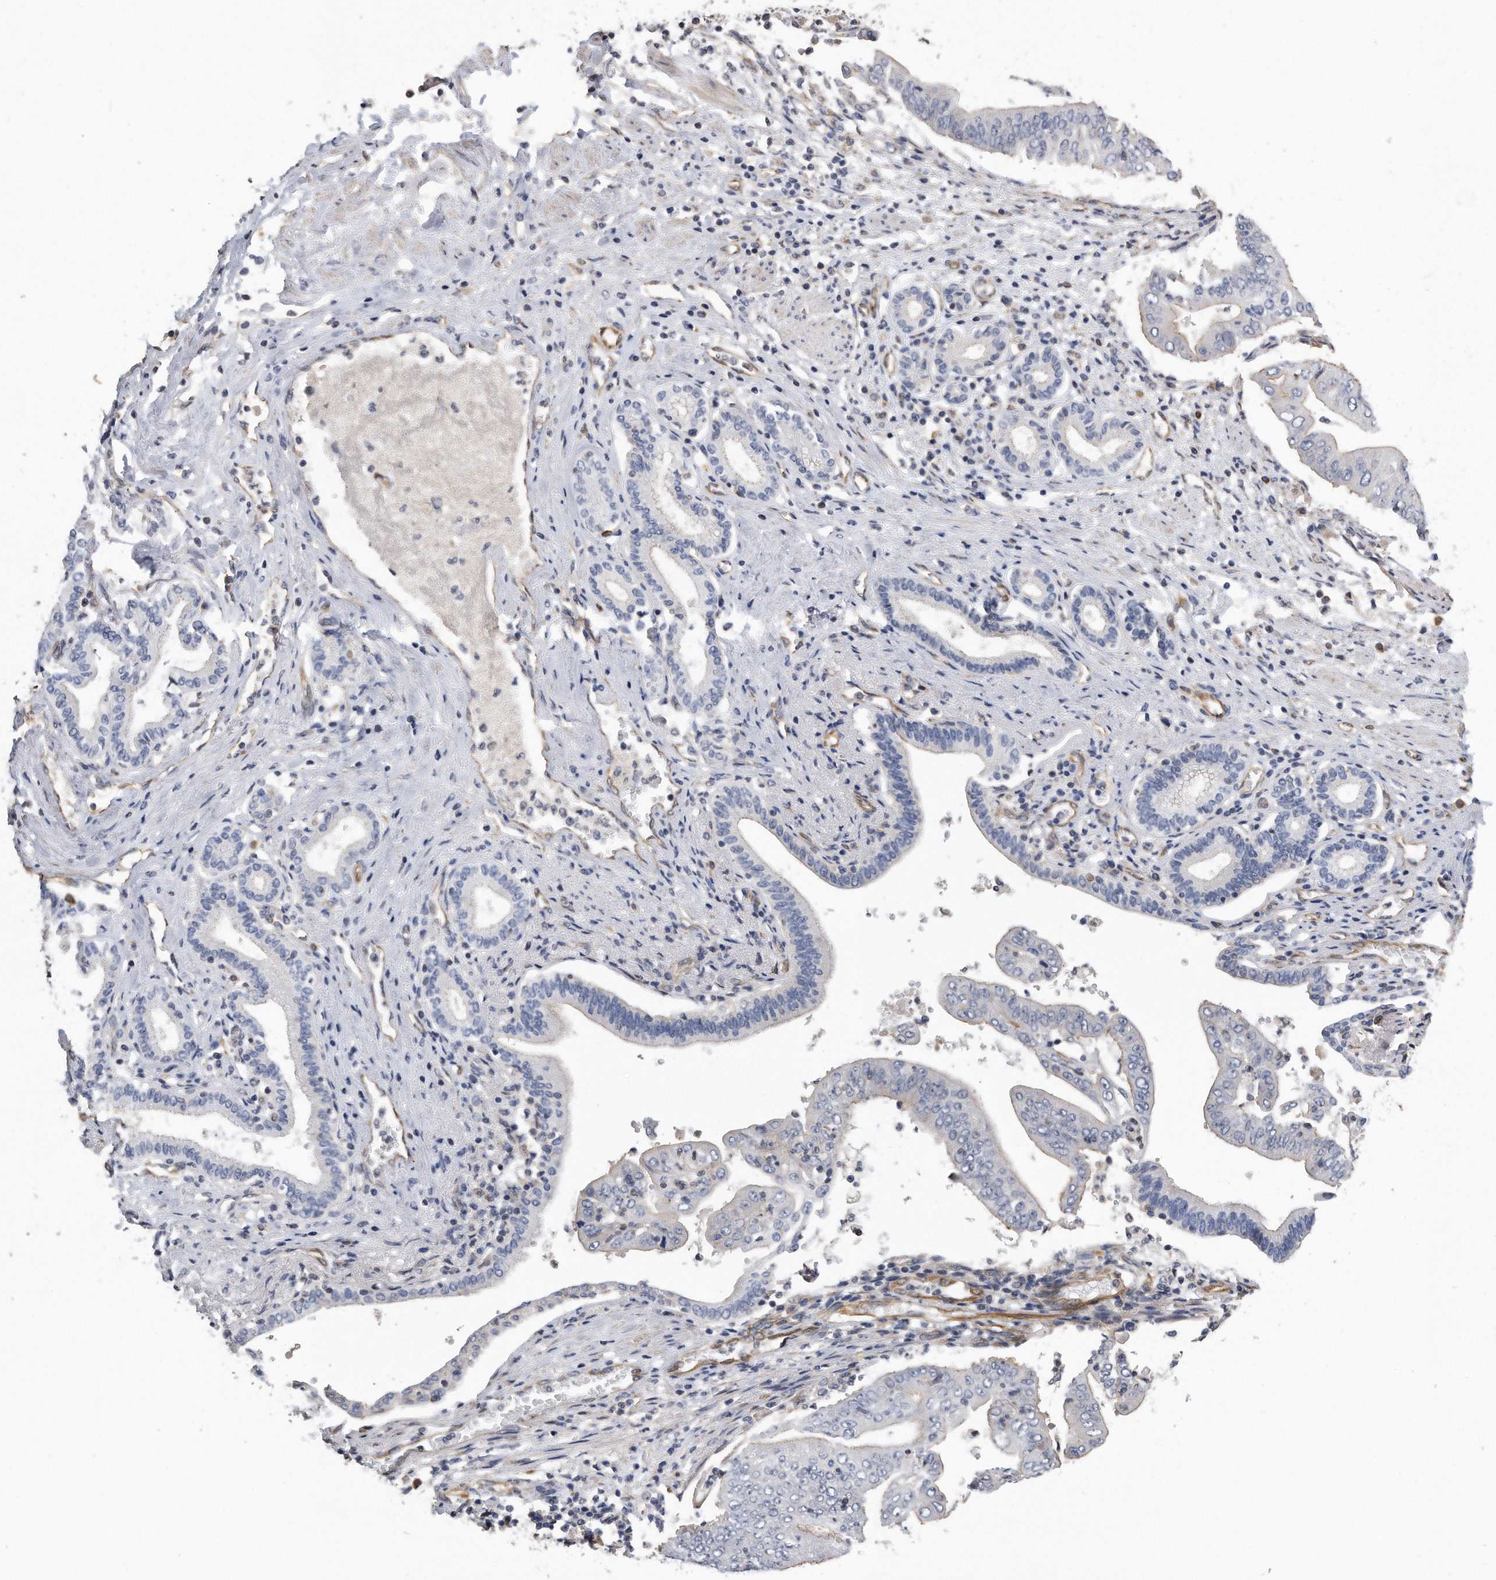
{"staining": {"intensity": "negative", "quantity": "none", "location": "none"}, "tissue": "pancreatic cancer", "cell_type": "Tumor cells", "image_type": "cancer", "snomed": [{"axis": "morphology", "description": "Adenocarcinoma, NOS"}, {"axis": "topography", "description": "Pancreas"}], "caption": "IHC of human pancreatic cancer (adenocarcinoma) demonstrates no positivity in tumor cells.", "gene": "GPC1", "patient": {"sex": "female", "age": 77}}